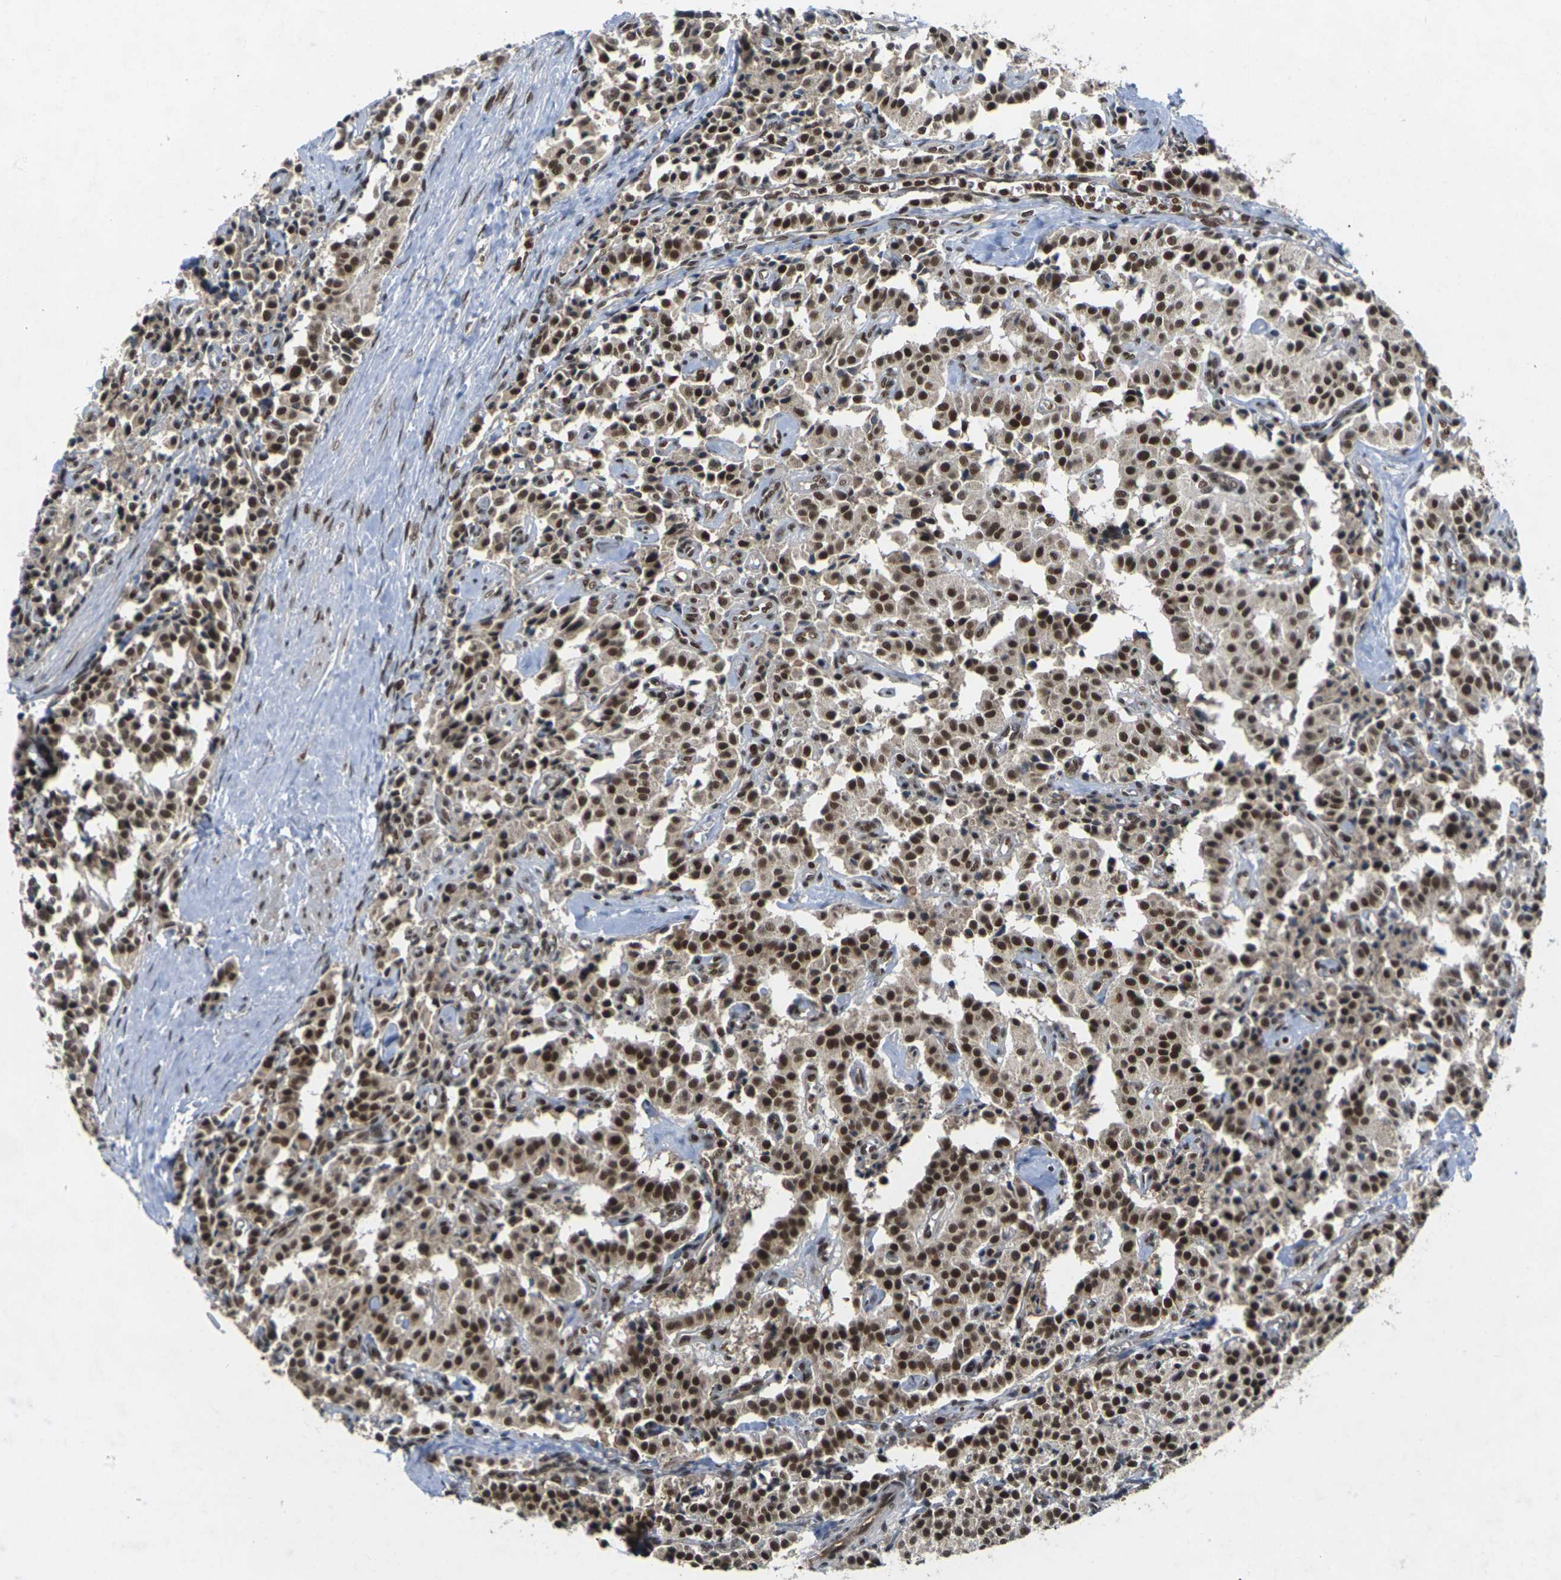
{"staining": {"intensity": "strong", "quantity": ">75%", "location": "cytoplasmic/membranous,nuclear"}, "tissue": "carcinoid", "cell_type": "Tumor cells", "image_type": "cancer", "snomed": [{"axis": "morphology", "description": "Carcinoid, malignant, NOS"}, {"axis": "topography", "description": "Lung"}], "caption": "Immunohistochemistry (IHC) (DAB) staining of carcinoid displays strong cytoplasmic/membranous and nuclear protein staining in approximately >75% of tumor cells.", "gene": "NELFA", "patient": {"sex": "male", "age": 30}}